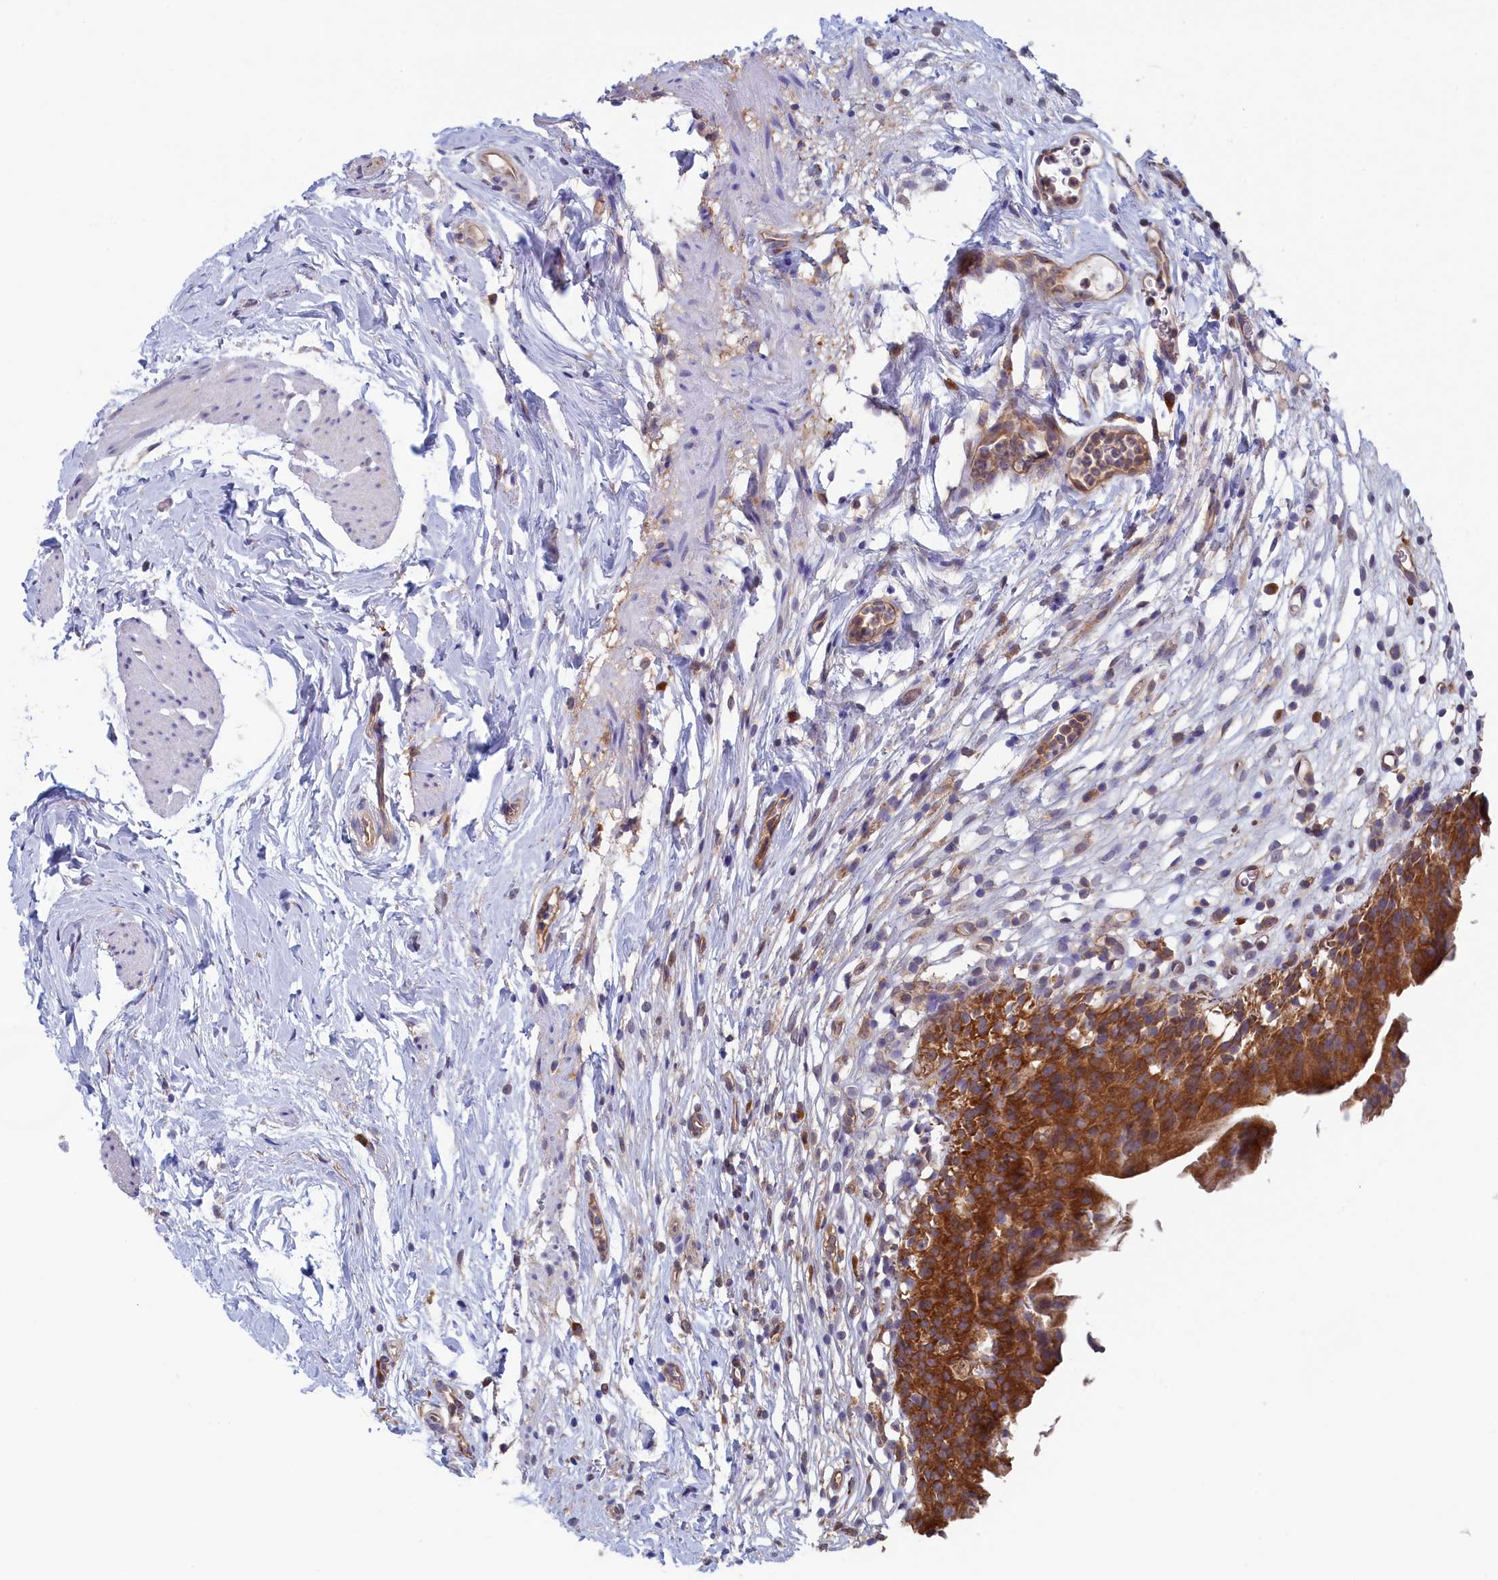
{"staining": {"intensity": "strong", "quantity": ">75%", "location": "cytoplasmic/membranous"}, "tissue": "urinary bladder", "cell_type": "Urothelial cells", "image_type": "normal", "snomed": [{"axis": "morphology", "description": "Normal tissue, NOS"}, {"axis": "morphology", "description": "Inflammation, NOS"}, {"axis": "topography", "description": "Urinary bladder"}], "caption": "The photomicrograph reveals staining of benign urinary bladder, revealing strong cytoplasmic/membranous protein positivity (brown color) within urothelial cells. The protein of interest is shown in brown color, while the nuclei are stained blue.", "gene": "SYNDIG1L", "patient": {"sex": "male", "age": 63}}